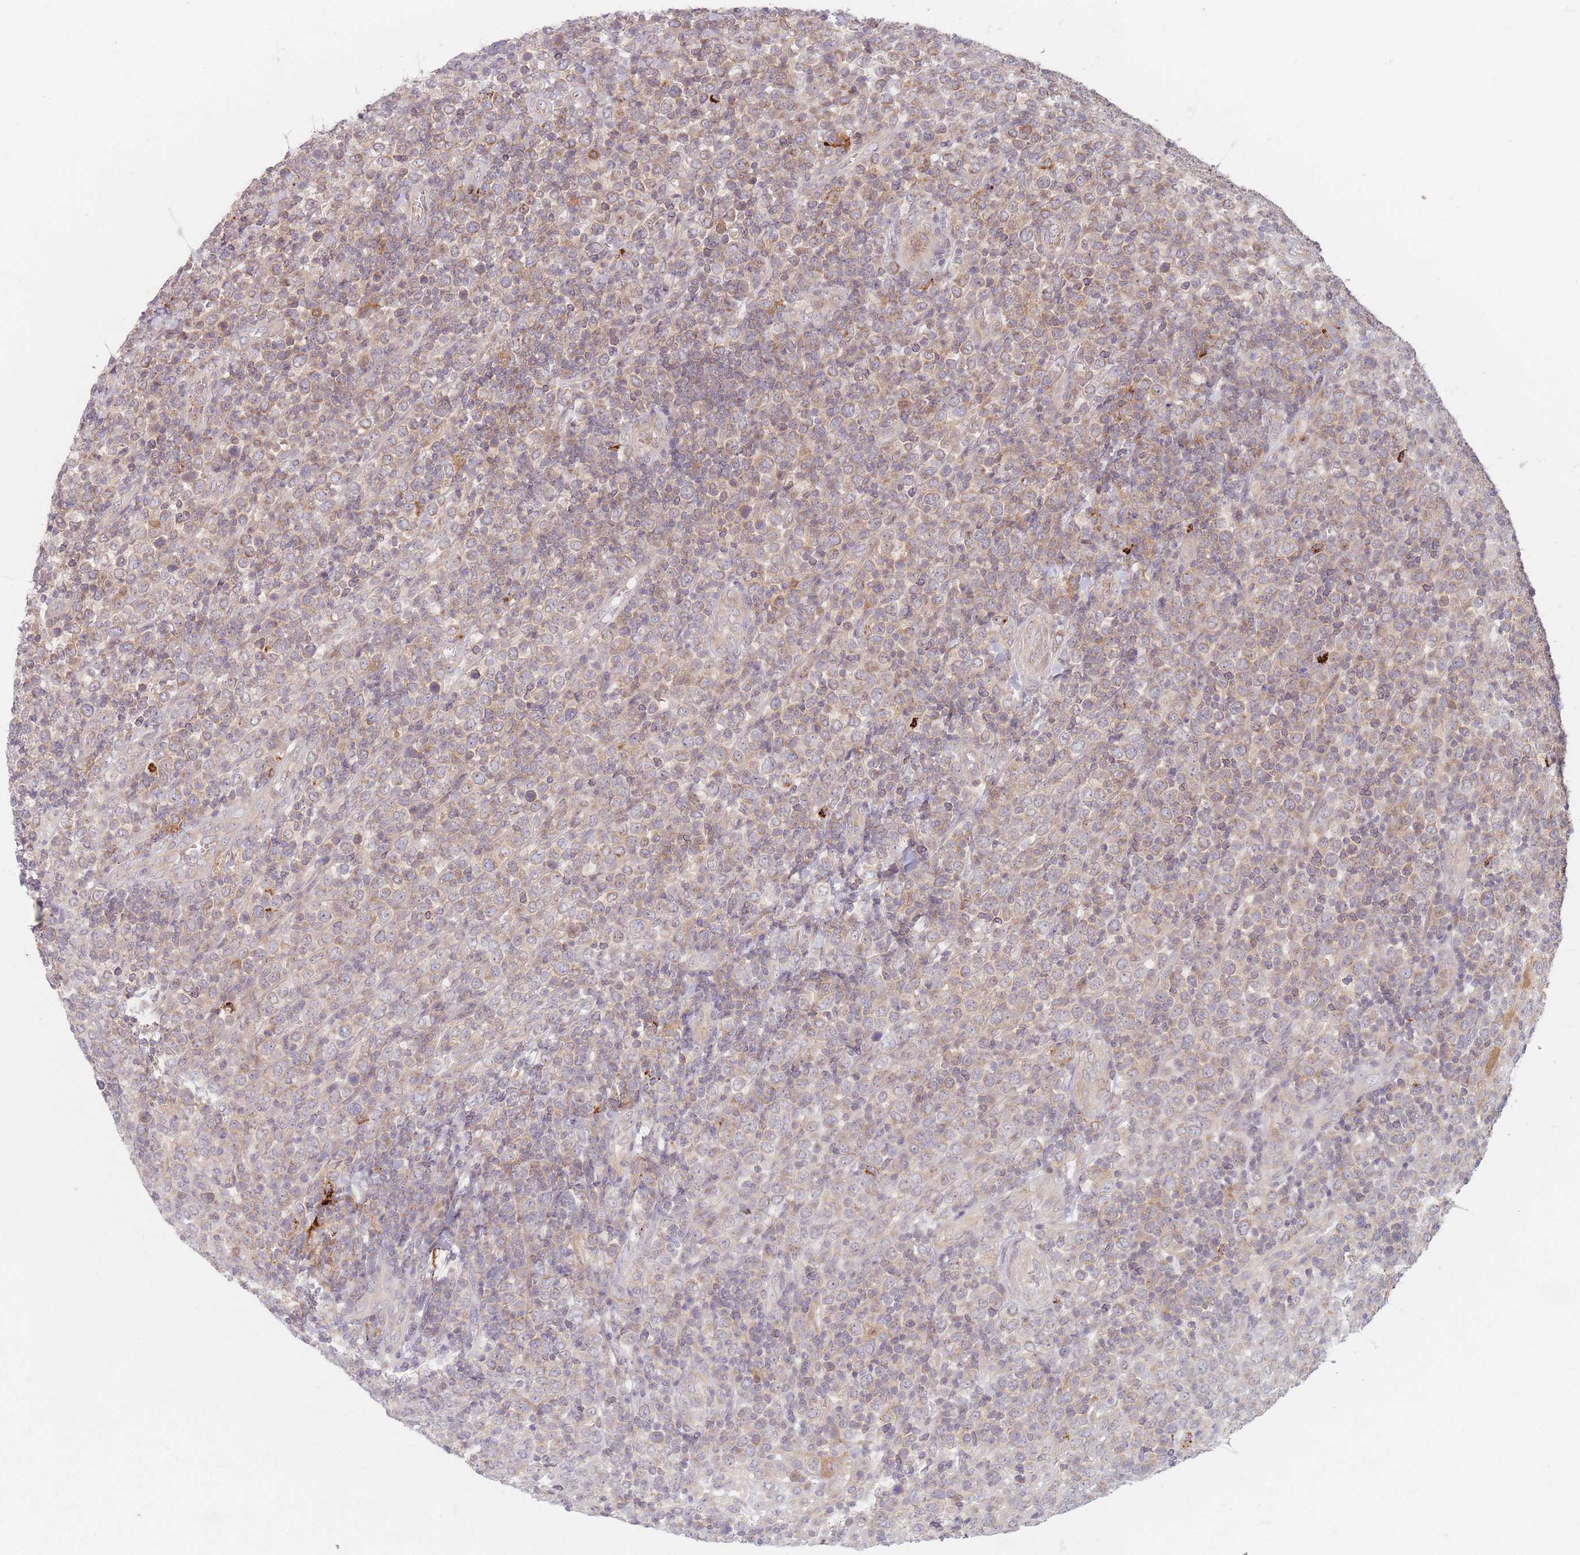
{"staining": {"intensity": "moderate", "quantity": "<25%", "location": "cytoplasmic/membranous"}, "tissue": "lymphoma", "cell_type": "Tumor cells", "image_type": "cancer", "snomed": [{"axis": "morphology", "description": "Malignant lymphoma, non-Hodgkin's type, High grade"}, {"axis": "topography", "description": "Soft tissue"}], "caption": "Immunohistochemistry (IHC) image of malignant lymphoma, non-Hodgkin's type (high-grade) stained for a protein (brown), which displays low levels of moderate cytoplasmic/membranous positivity in approximately <25% of tumor cells.", "gene": "PPM1A", "patient": {"sex": "female", "age": 56}}